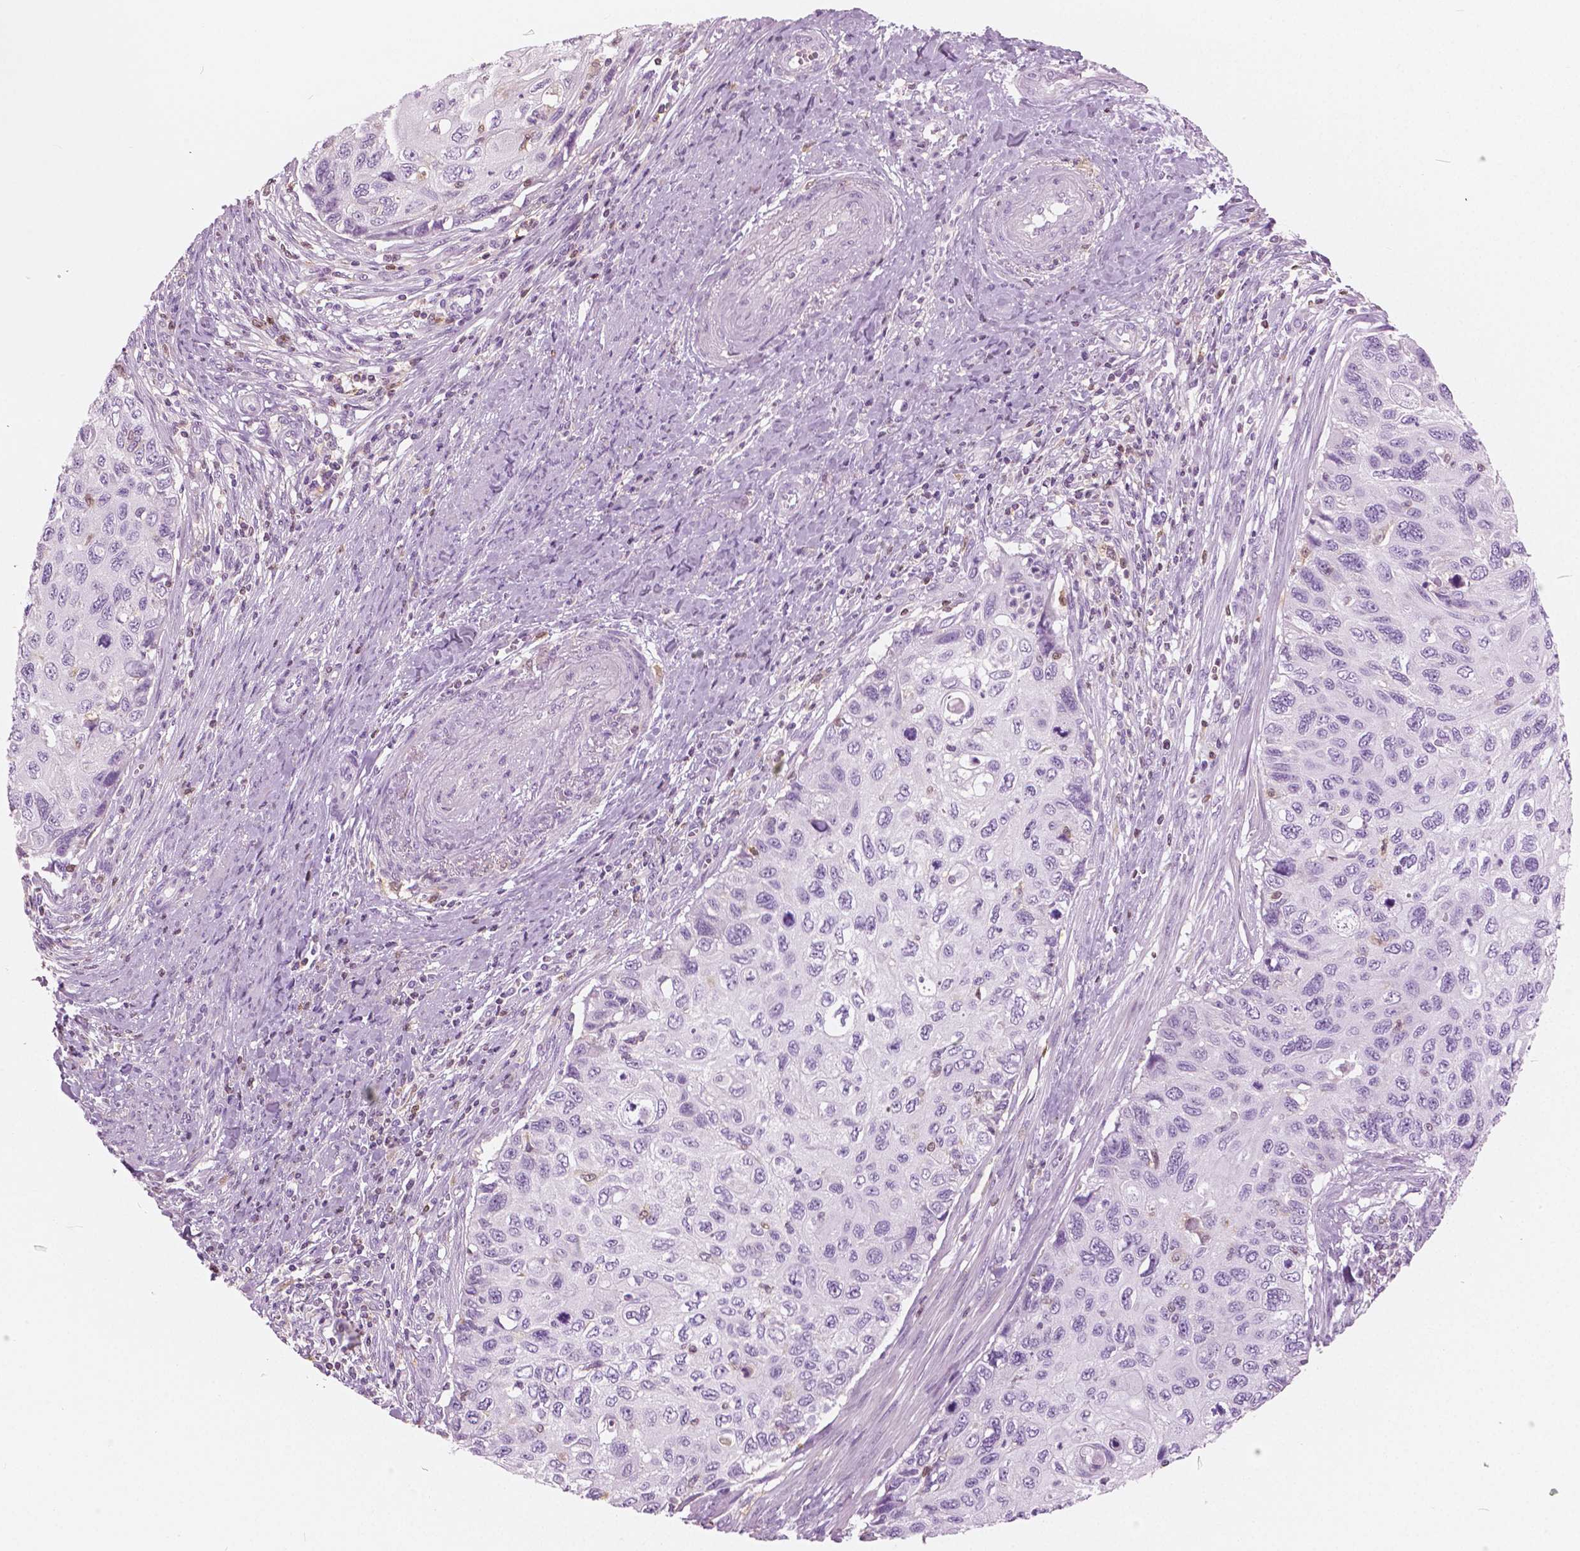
{"staining": {"intensity": "negative", "quantity": "none", "location": "none"}, "tissue": "cervical cancer", "cell_type": "Tumor cells", "image_type": "cancer", "snomed": [{"axis": "morphology", "description": "Squamous cell carcinoma, NOS"}, {"axis": "topography", "description": "Cervix"}], "caption": "The immunohistochemistry (IHC) histopathology image has no significant positivity in tumor cells of cervical squamous cell carcinoma tissue.", "gene": "GALM", "patient": {"sex": "female", "age": 70}}